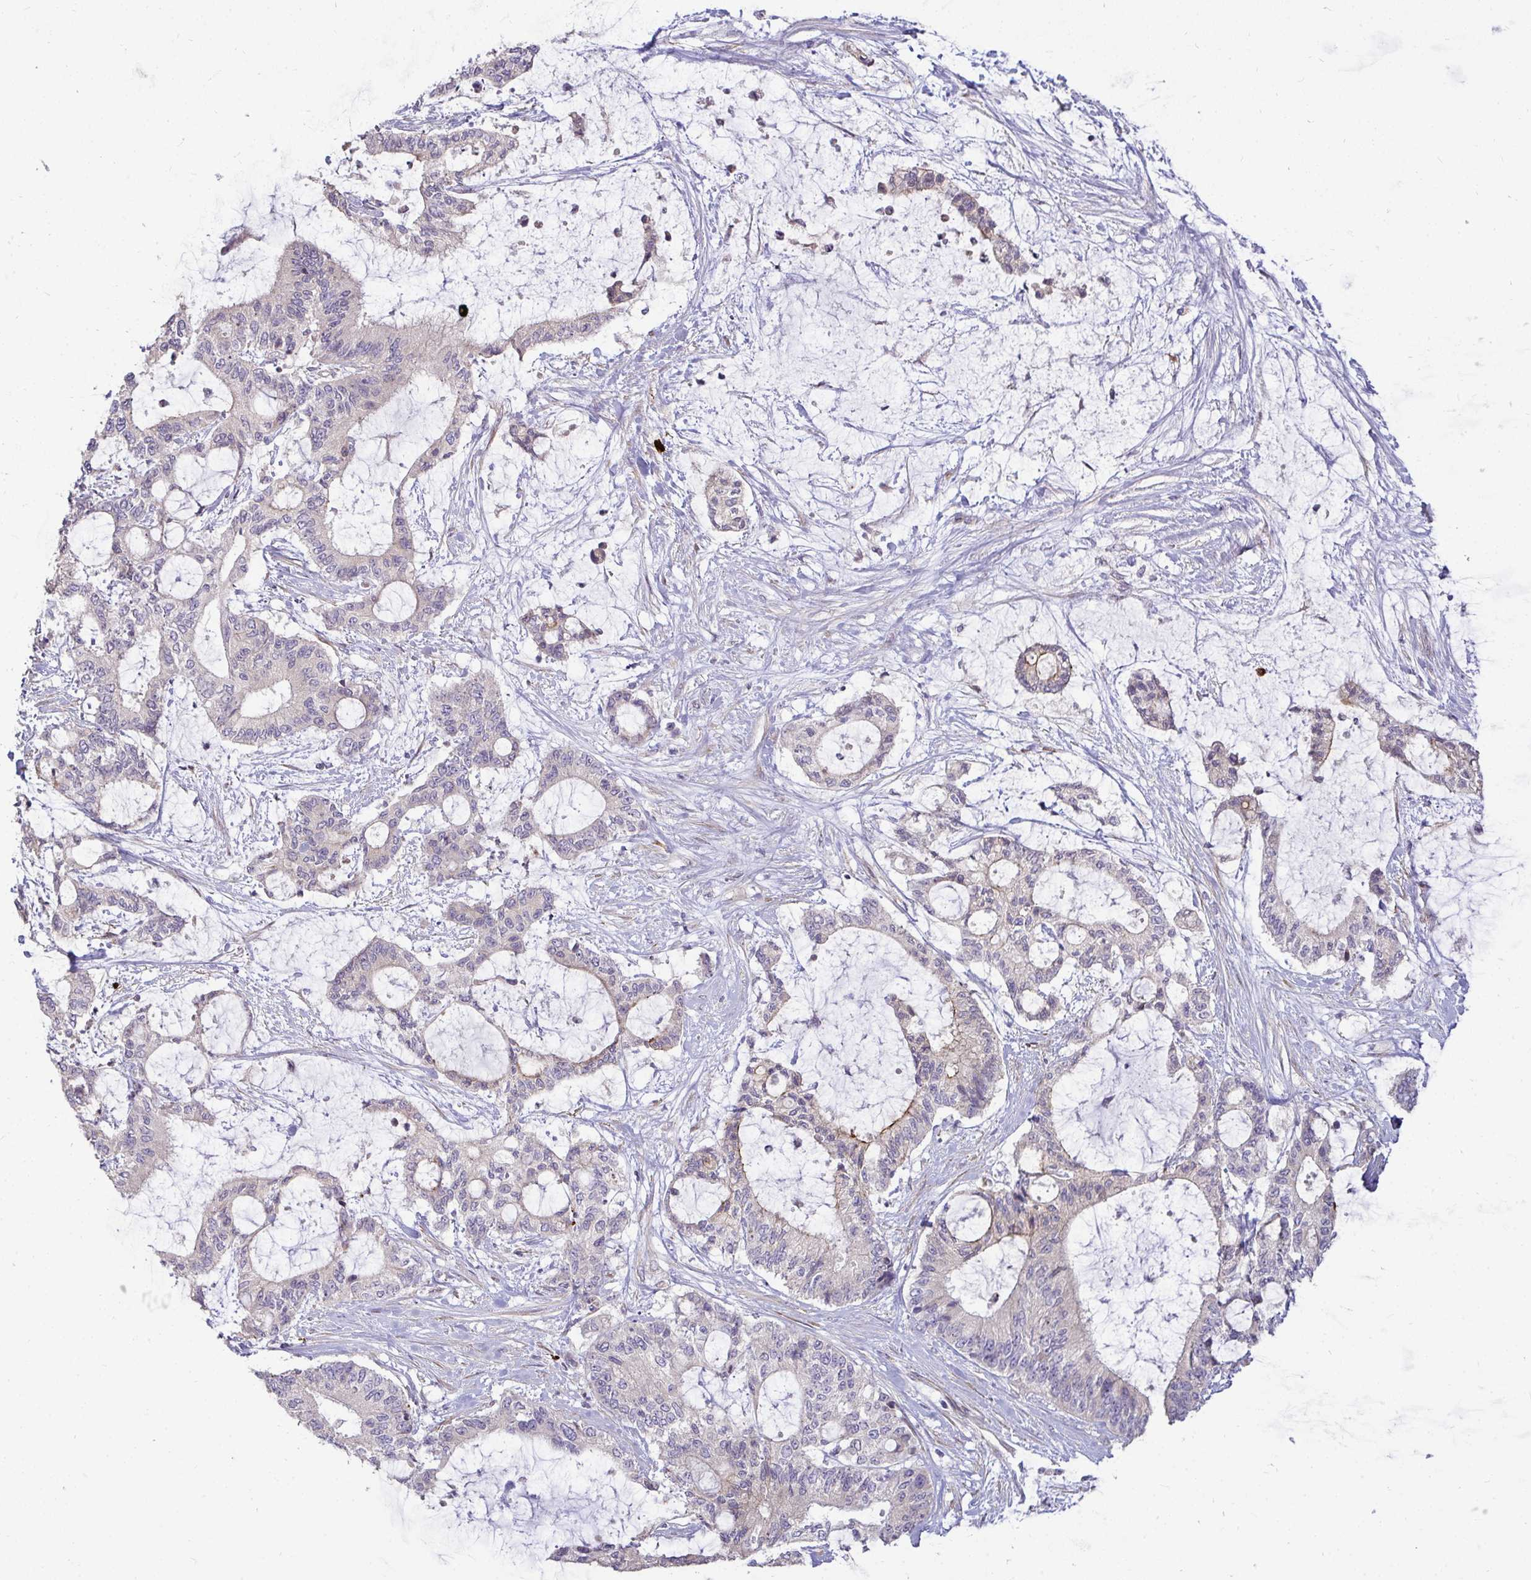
{"staining": {"intensity": "weak", "quantity": "25%-75%", "location": "cytoplasmic/membranous"}, "tissue": "liver cancer", "cell_type": "Tumor cells", "image_type": "cancer", "snomed": [{"axis": "morphology", "description": "Normal tissue, NOS"}, {"axis": "morphology", "description": "Cholangiocarcinoma"}, {"axis": "topography", "description": "Liver"}, {"axis": "topography", "description": "Peripheral nerve tissue"}], "caption": "Tumor cells display weak cytoplasmic/membranous positivity in approximately 25%-75% of cells in liver cancer (cholangiocarcinoma). The protein of interest is shown in brown color, while the nuclei are stained blue.", "gene": "SH2D1B", "patient": {"sex": "female", "age": 73}}